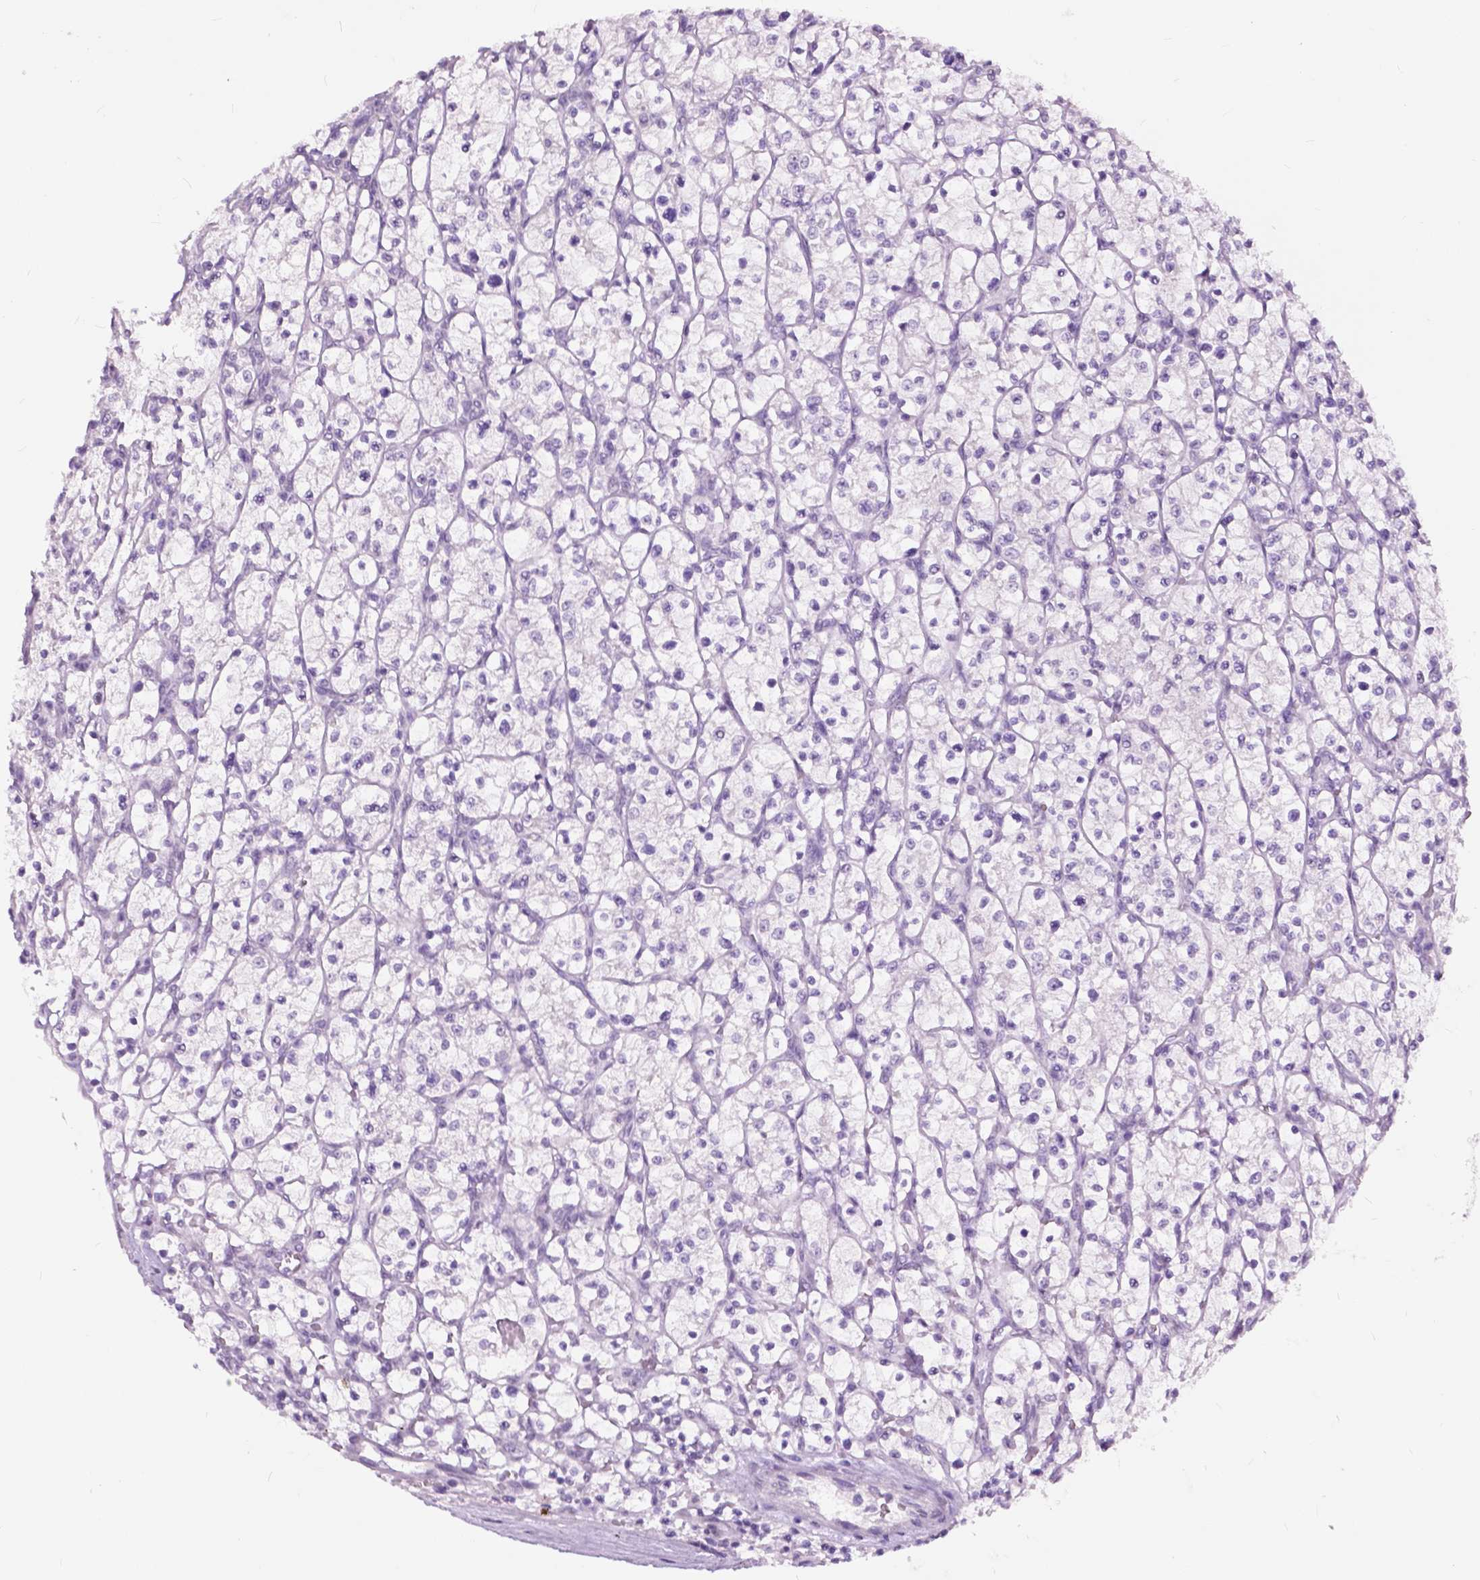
{"staining": {"intensity": "negative", "quantity": "none", "location": "none"}, "tissue": "renal cancer", "cell_type": "Tumor cells", "image_type": "cancer", "snomed": [{"axis": "morphology", "description": "Adenocarcinoma, NOS"}, {"axis": "topography", "description": "Kidney"}], "caption": "A high-resolution micrograph shows IHC staining of adenocarcinoma (renal), which demonstrates no significant staining in tumor cells.", "gene": "GPR37L1", "patient": {"sex": "female", "age": 64}}